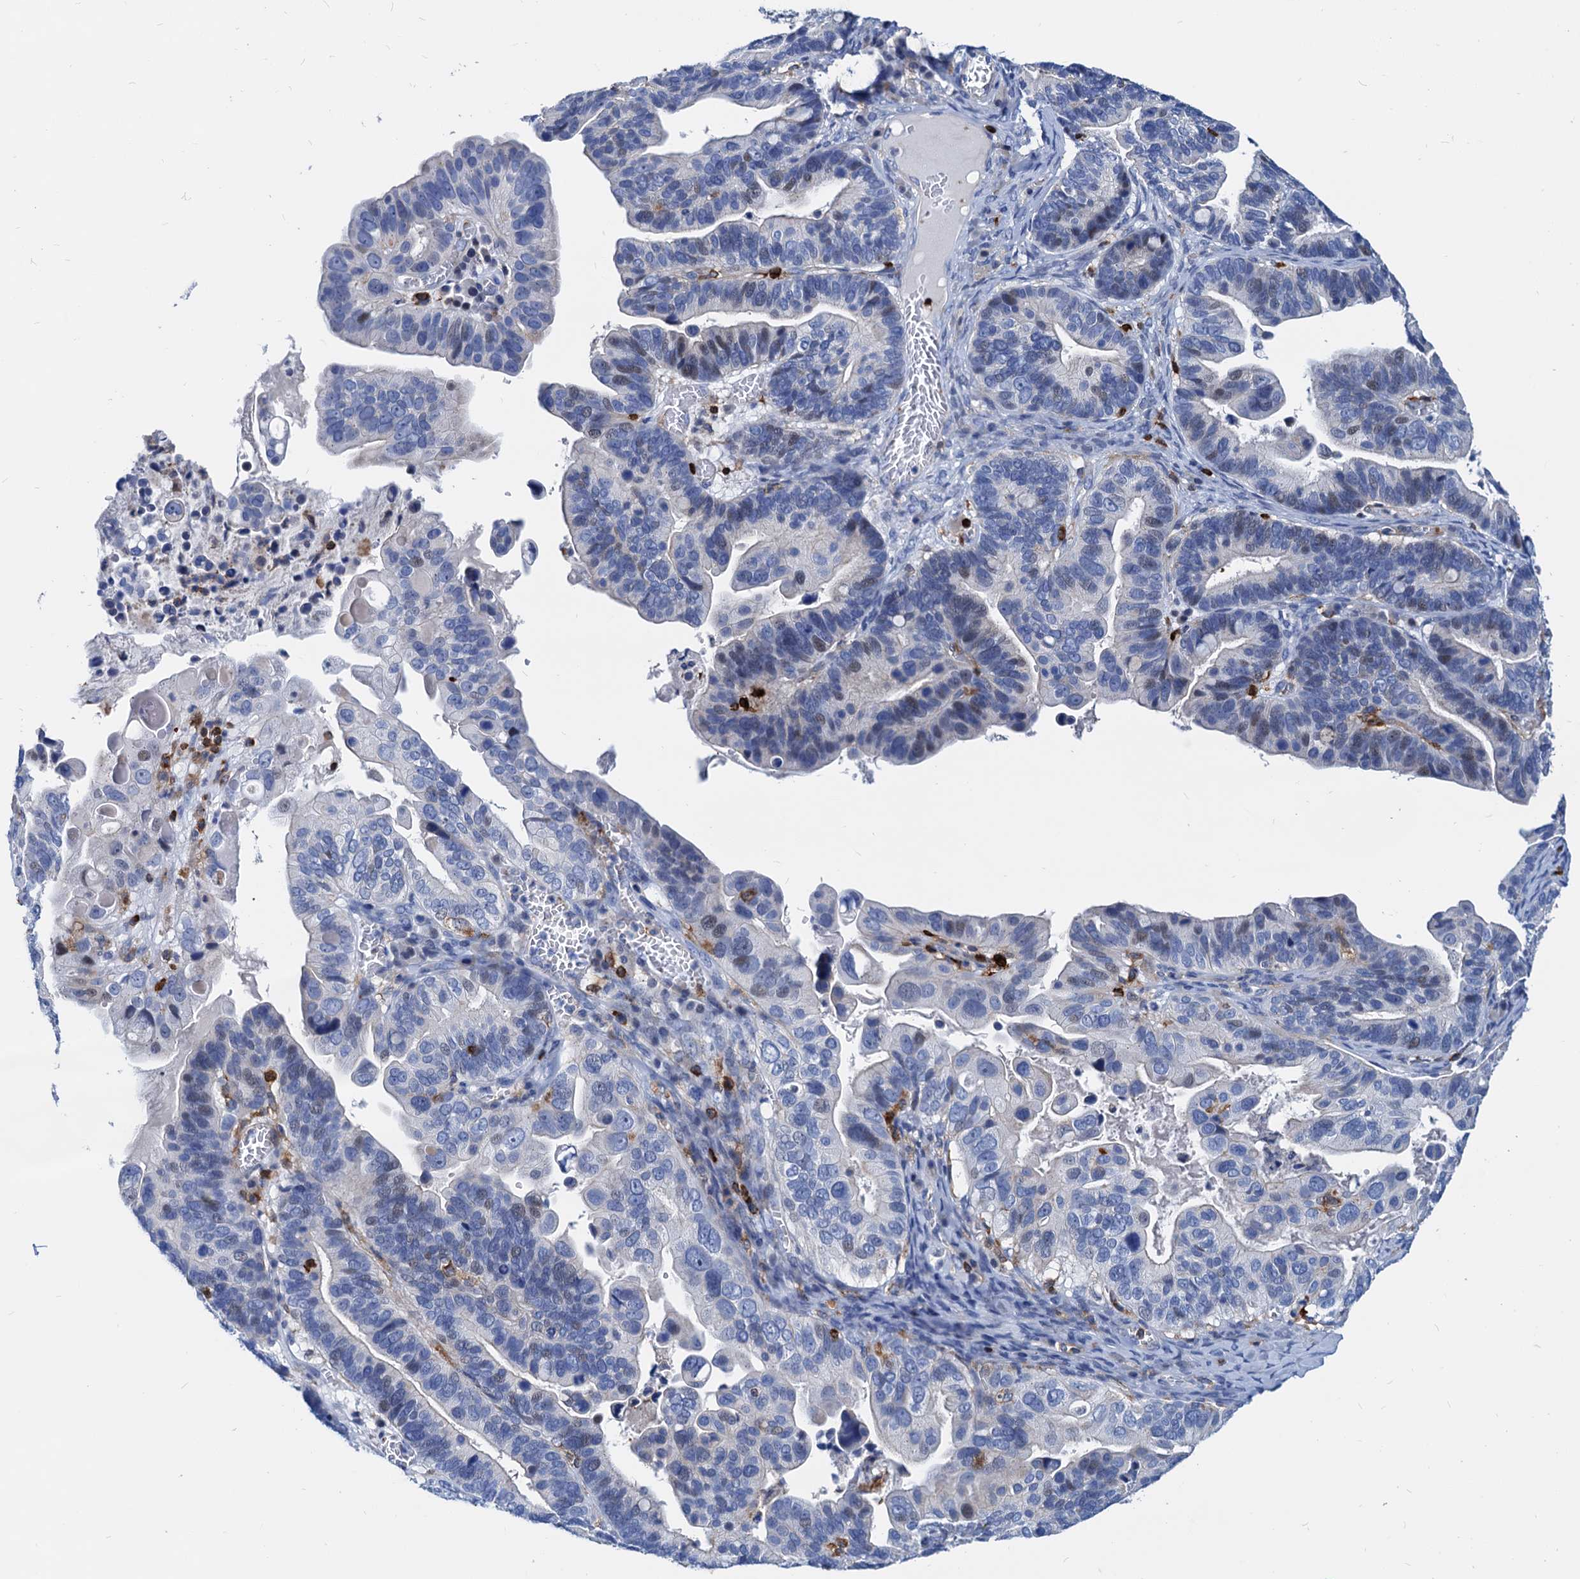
{"staining": {"intensity": "negative", "quantity": "none", "location": "none"}, "tissue": "ovarian cancer", "cell_type": "Tumor cells", "image_type": "cancer", "snomed": [{"axis": "morphology", "description": "Cystadenocarcinoma, serous, NOS"}, {"axis": "topography", "description": "Ovary"}], "caption": "DAB (3,3'-diaminobenzidine) immunohistochemical staining of human ovarian serous cystadenocarcinoma exhibits no significant positivity in tumor cells. Nuclei are stained in blue.", "gene": "LCP2", "patient": {"sex": "female", "age": 56}}